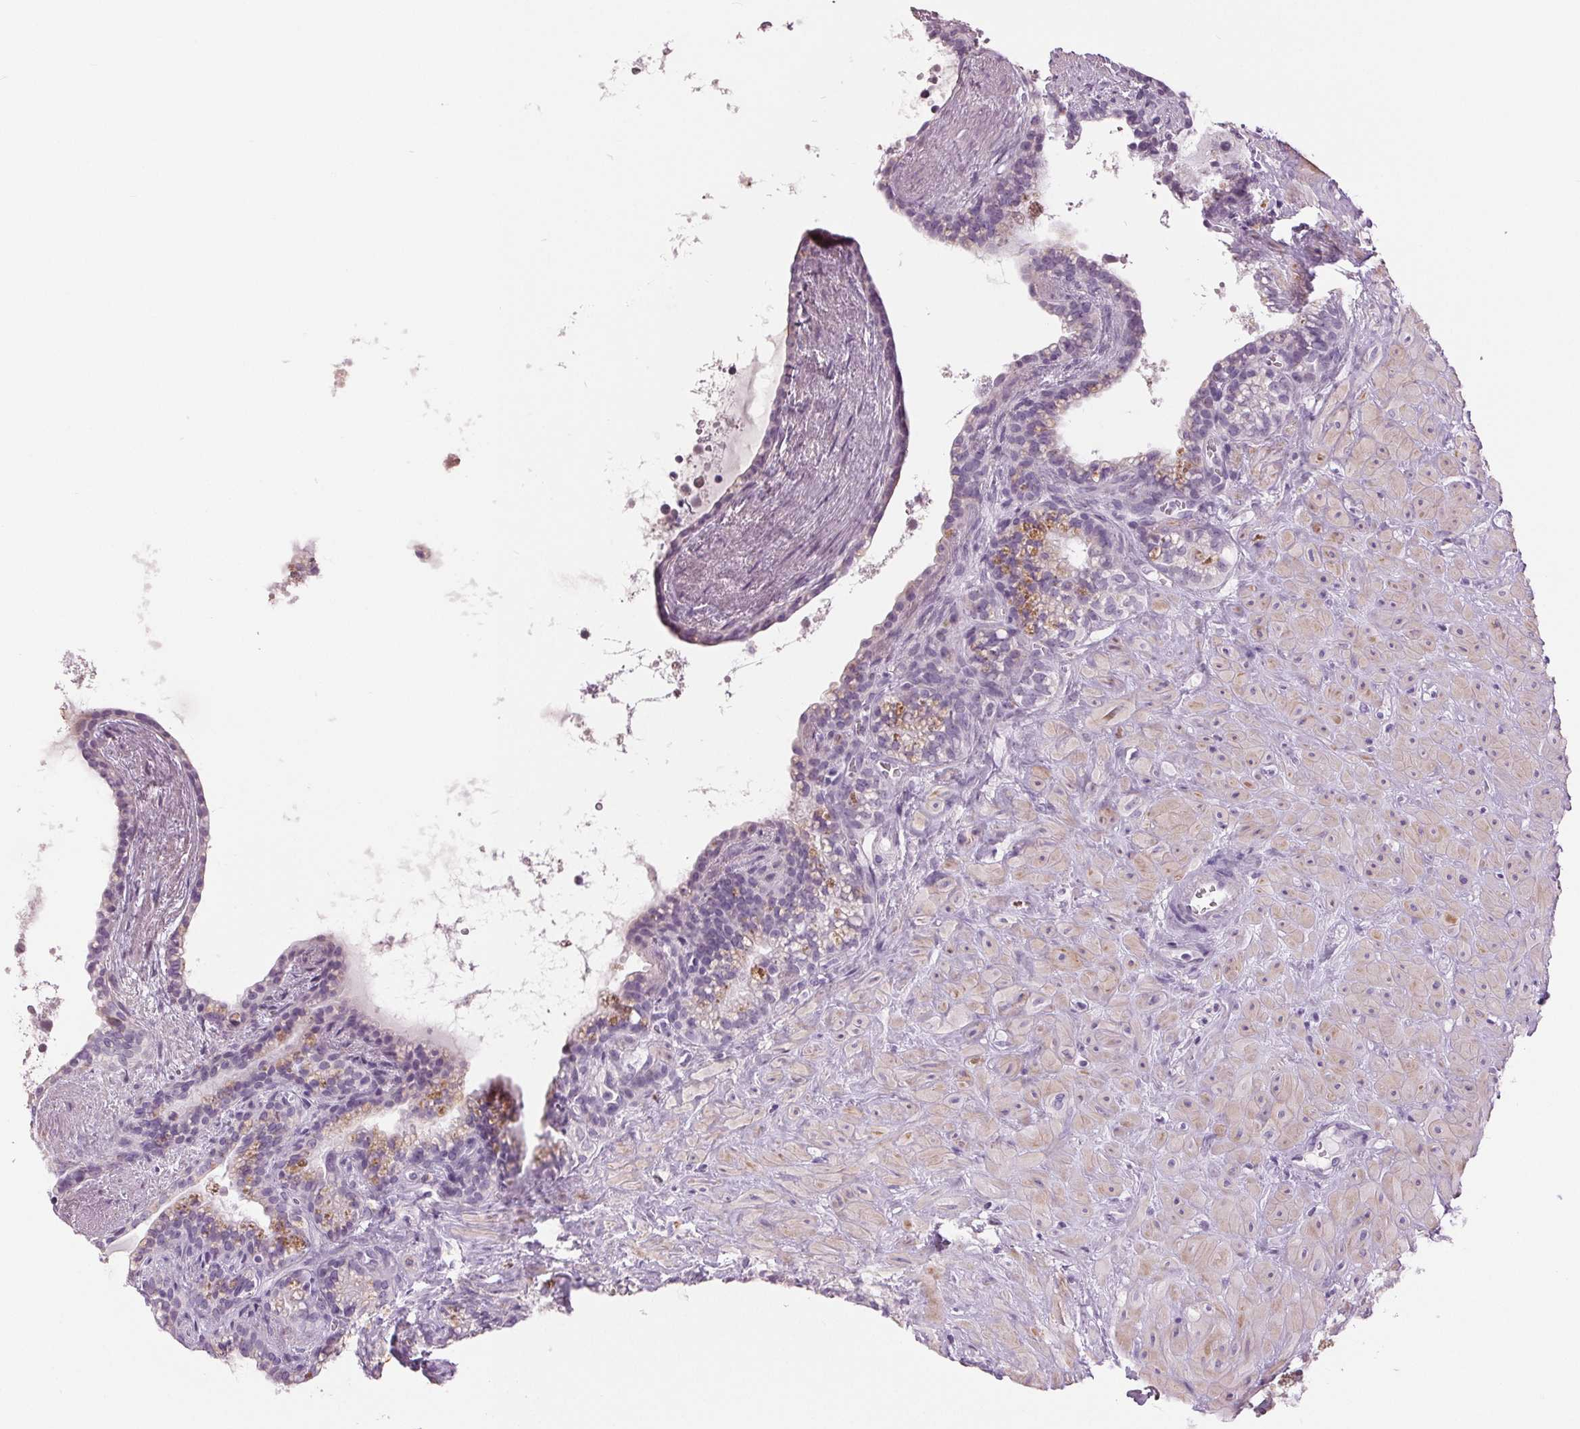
{"staining": {"intensity": "negative", "quantity": "none", "location": "none"}, "tissue": "seminal vesicle", "cell_type": "Glandular cells", "image_type": "normal", "snomed": [{"axis": "morphology", "description": "Normal tissue, NOS"}, {"axis": "topography", "description": "Seminal veicle"}], "caption": "This is an immunohistochemistry (IHC) micrograph of benign human seminal vesicle. There is no positivity in glandular cells.", "gene": "MISP", "patient": {"sex": "male", "age": 76}}